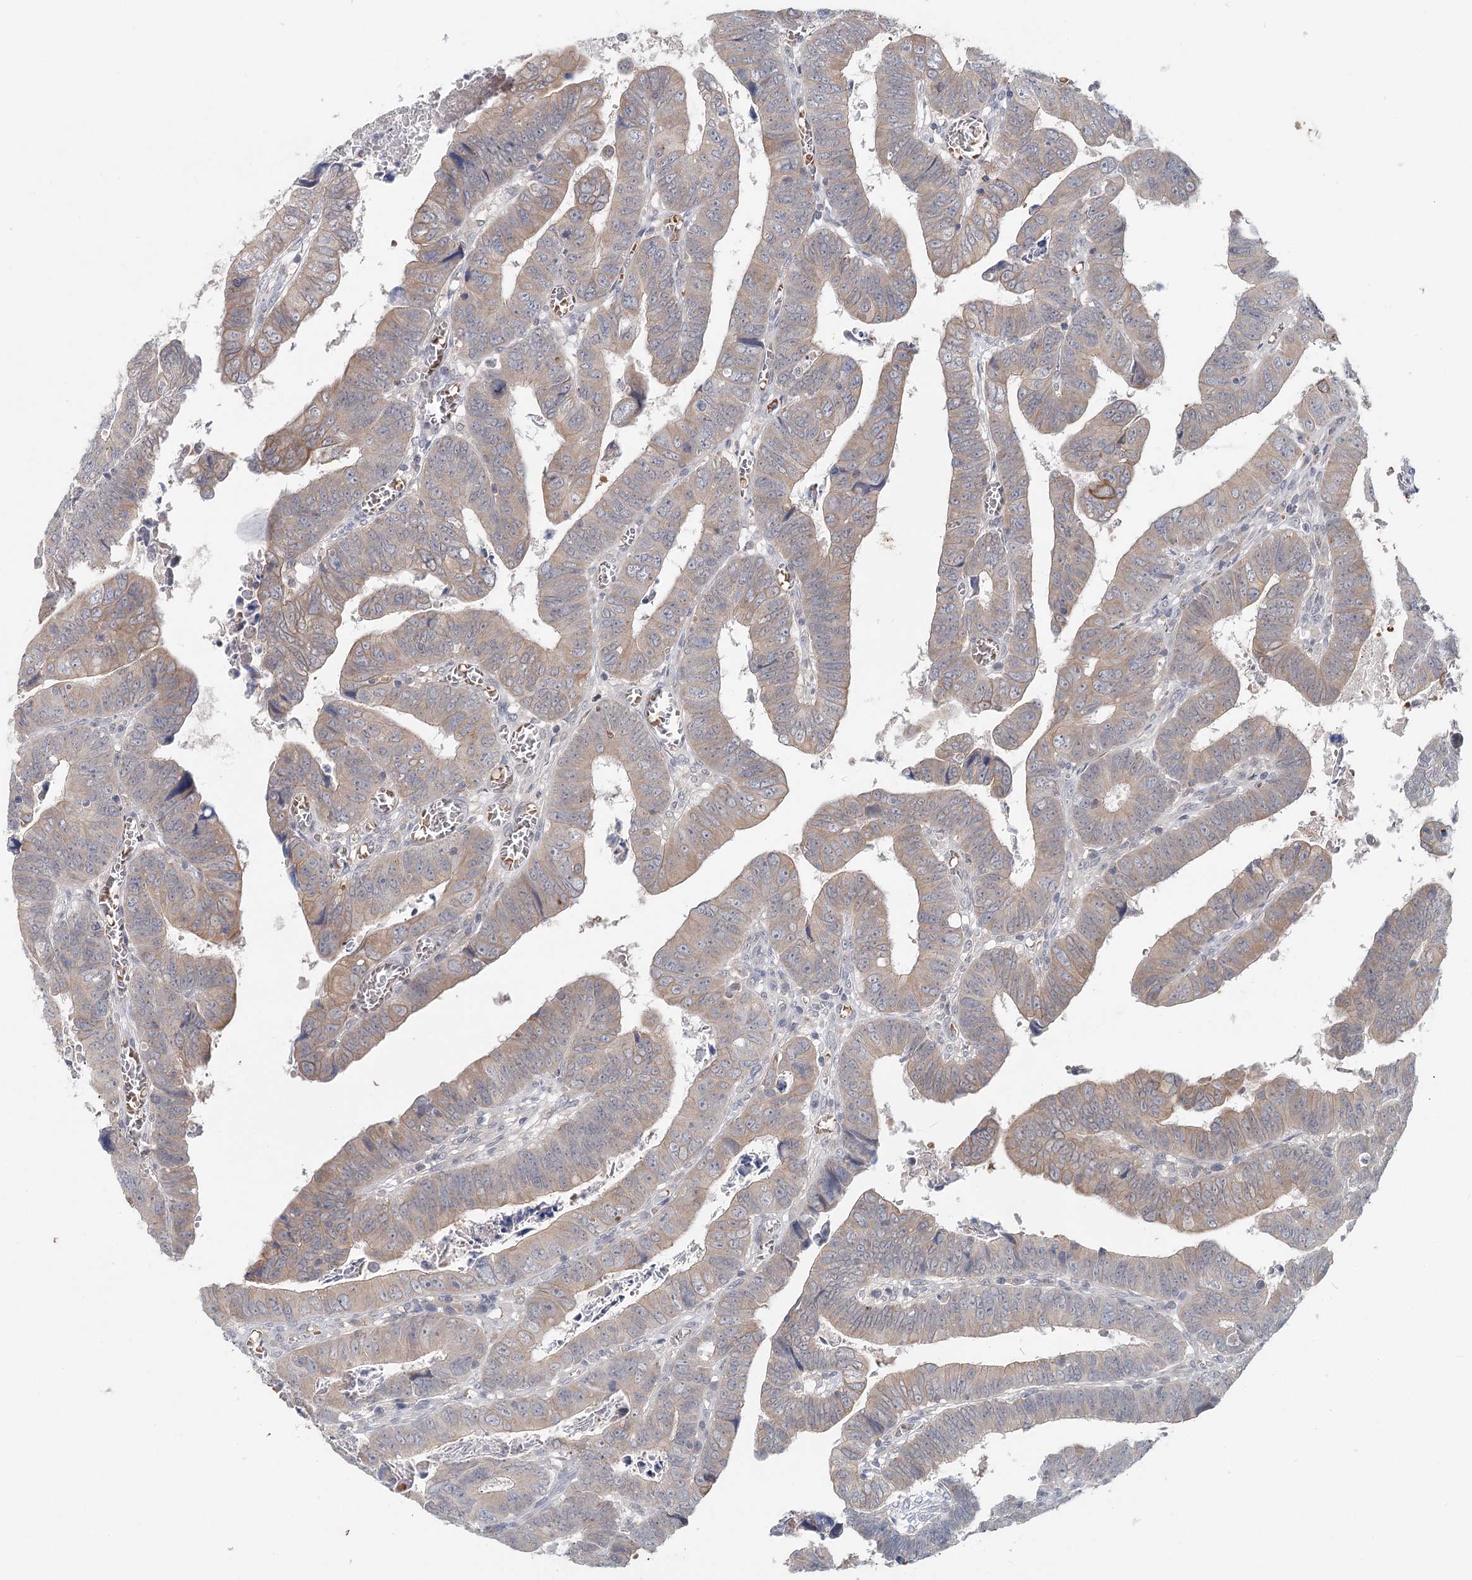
{"staining": {"intensity": "weak", "quantity": ">75%", "location": "cytoplasmic/membranous"}, "tissue": "colorectal cancer", "cell_type": "Tumor cells", "image_type": "cancer", "snomed": [{"axis": "morphology", "description": "Normal tissue, NOS"}, {"axis": "morphology", "description": "Adenocarcinoma, NOS"}, {"axis": "topography", "description": "Rectum"}], "caption": "Approximately >75% of tumor cells in colorectal cancer reveal weak cytoplasmic/membranous protein expression as visualized by brown immunohistochemical staining.", "gene": "FBXO7", "patient": {"sex": "female", "age": 65}}